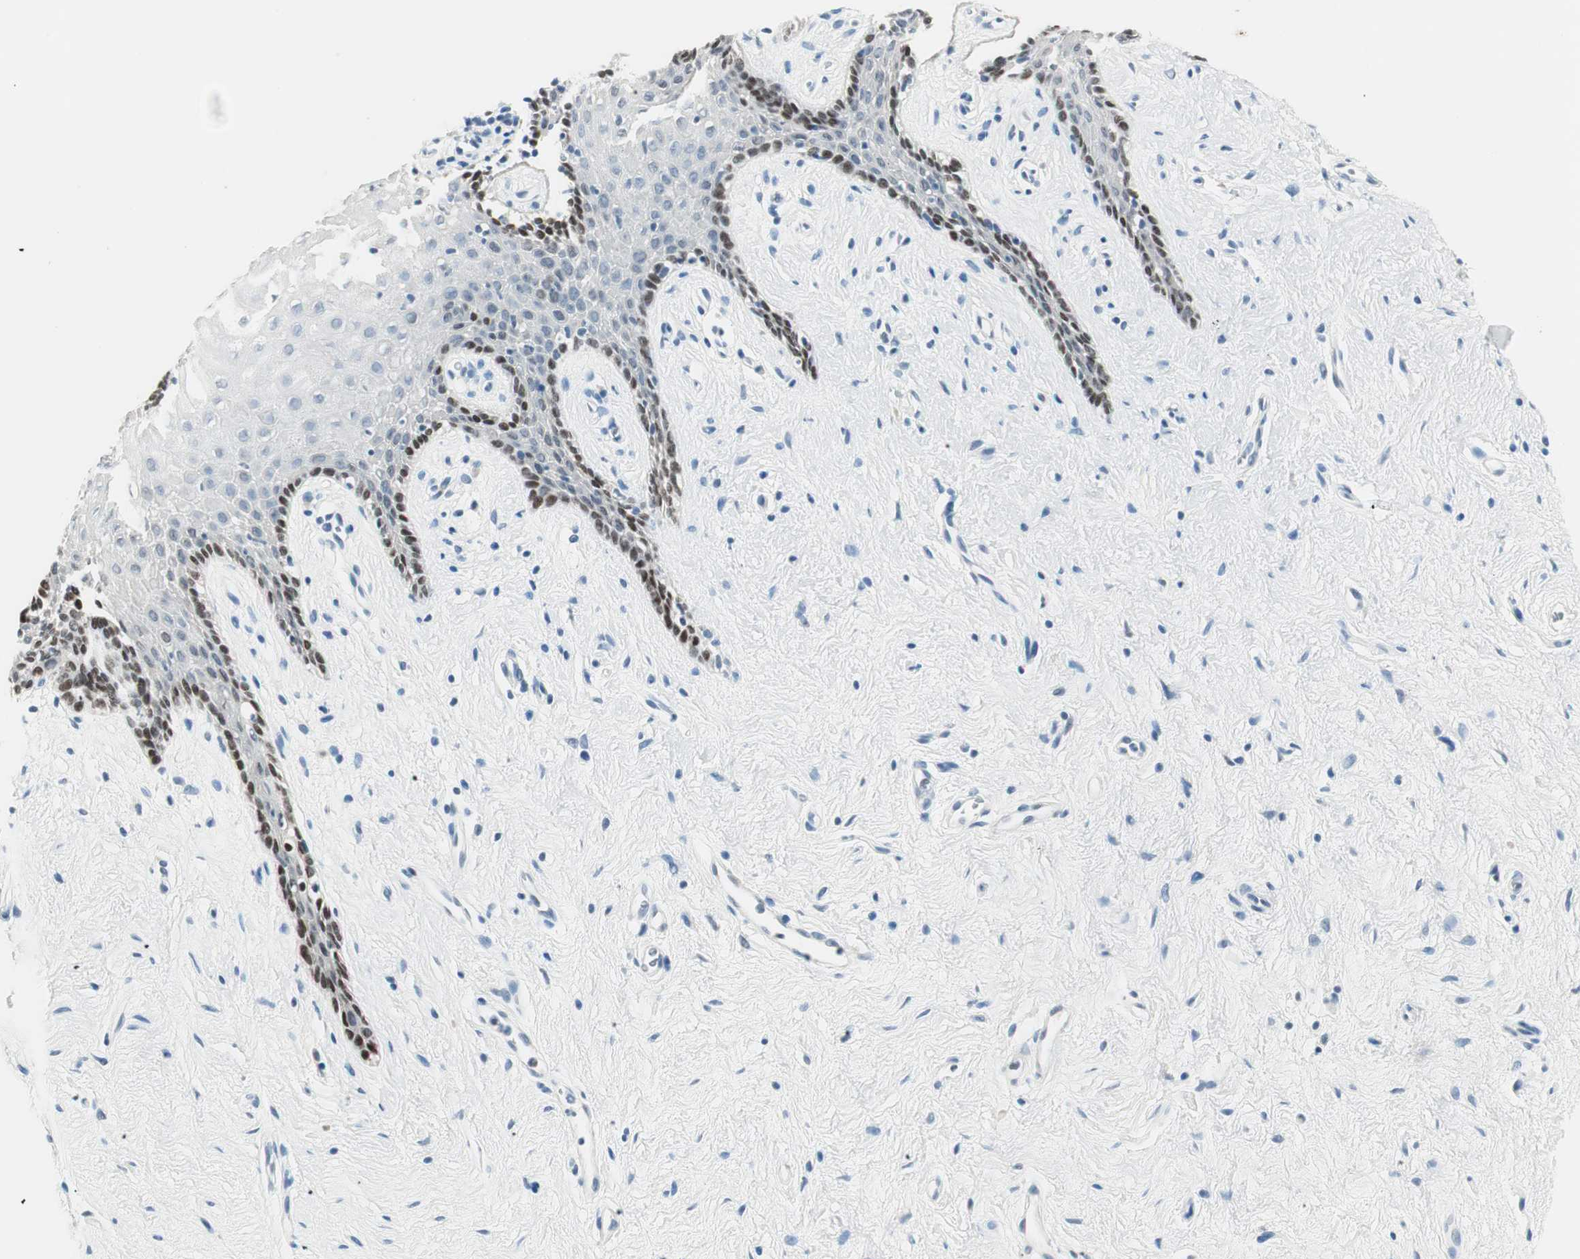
{"staining": {"intensity": "weak", "quantity": "<25%", "location": "nuclear"}, "tissue": "vagina", "cell_type": "Squamous epithelial cells", "image_type": "normal", "snomed": [{"axis": "morphology", "description": "Normal tissue, NOS"}, {"axis": "topography", "description": "Vagina"}], "caption": "This image is of normal vagina stained with IHC to label a protein in brown with the nuclei are counter-stained blue. There is no expression in squamous epithelial cells.", "gene": "HOXB13", "patient": {"sex": "female", "age": 44}}